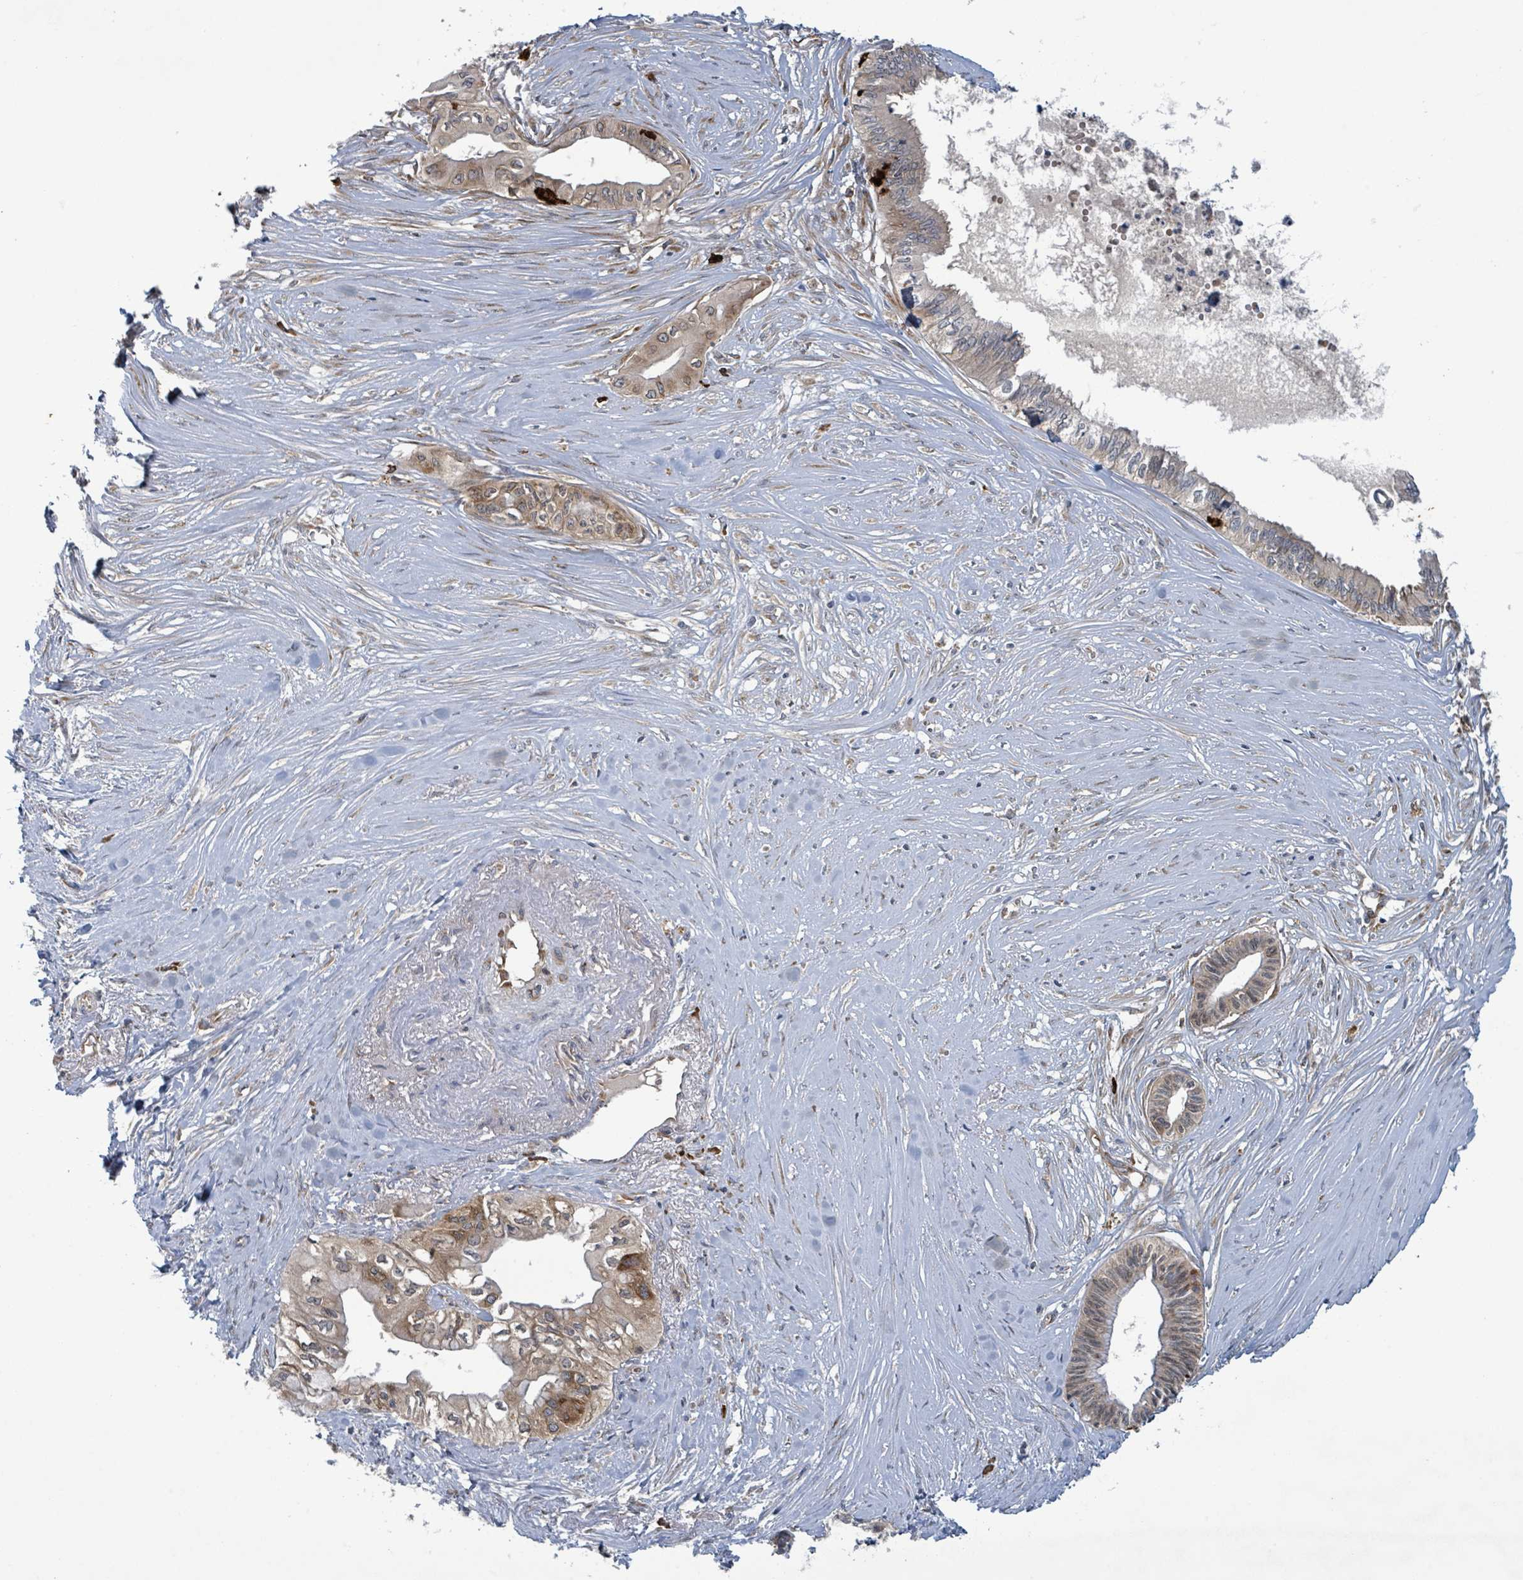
{"staining": {"intensity": "moderate", "quantity": ">75%", "location": "cytoplasmic/membranous"}, "tissue": "pancreatic cancer", "cell_type": "Tumor cells", "image_type": "cancer", "snomed": [{"axis": "morphology", "description": "Adenocarcinoma, NOS"}, {"axis": "topography", "description": "Pancreas"}], "caption": "About >75% of tumor cells in pancreatic cancer display moderate cytoplasmic/membranous protein staining as visualized by brown immunohistochemical staining.", "gene": "OR51E1", "patient": {"sex": "male", "age": 71}}